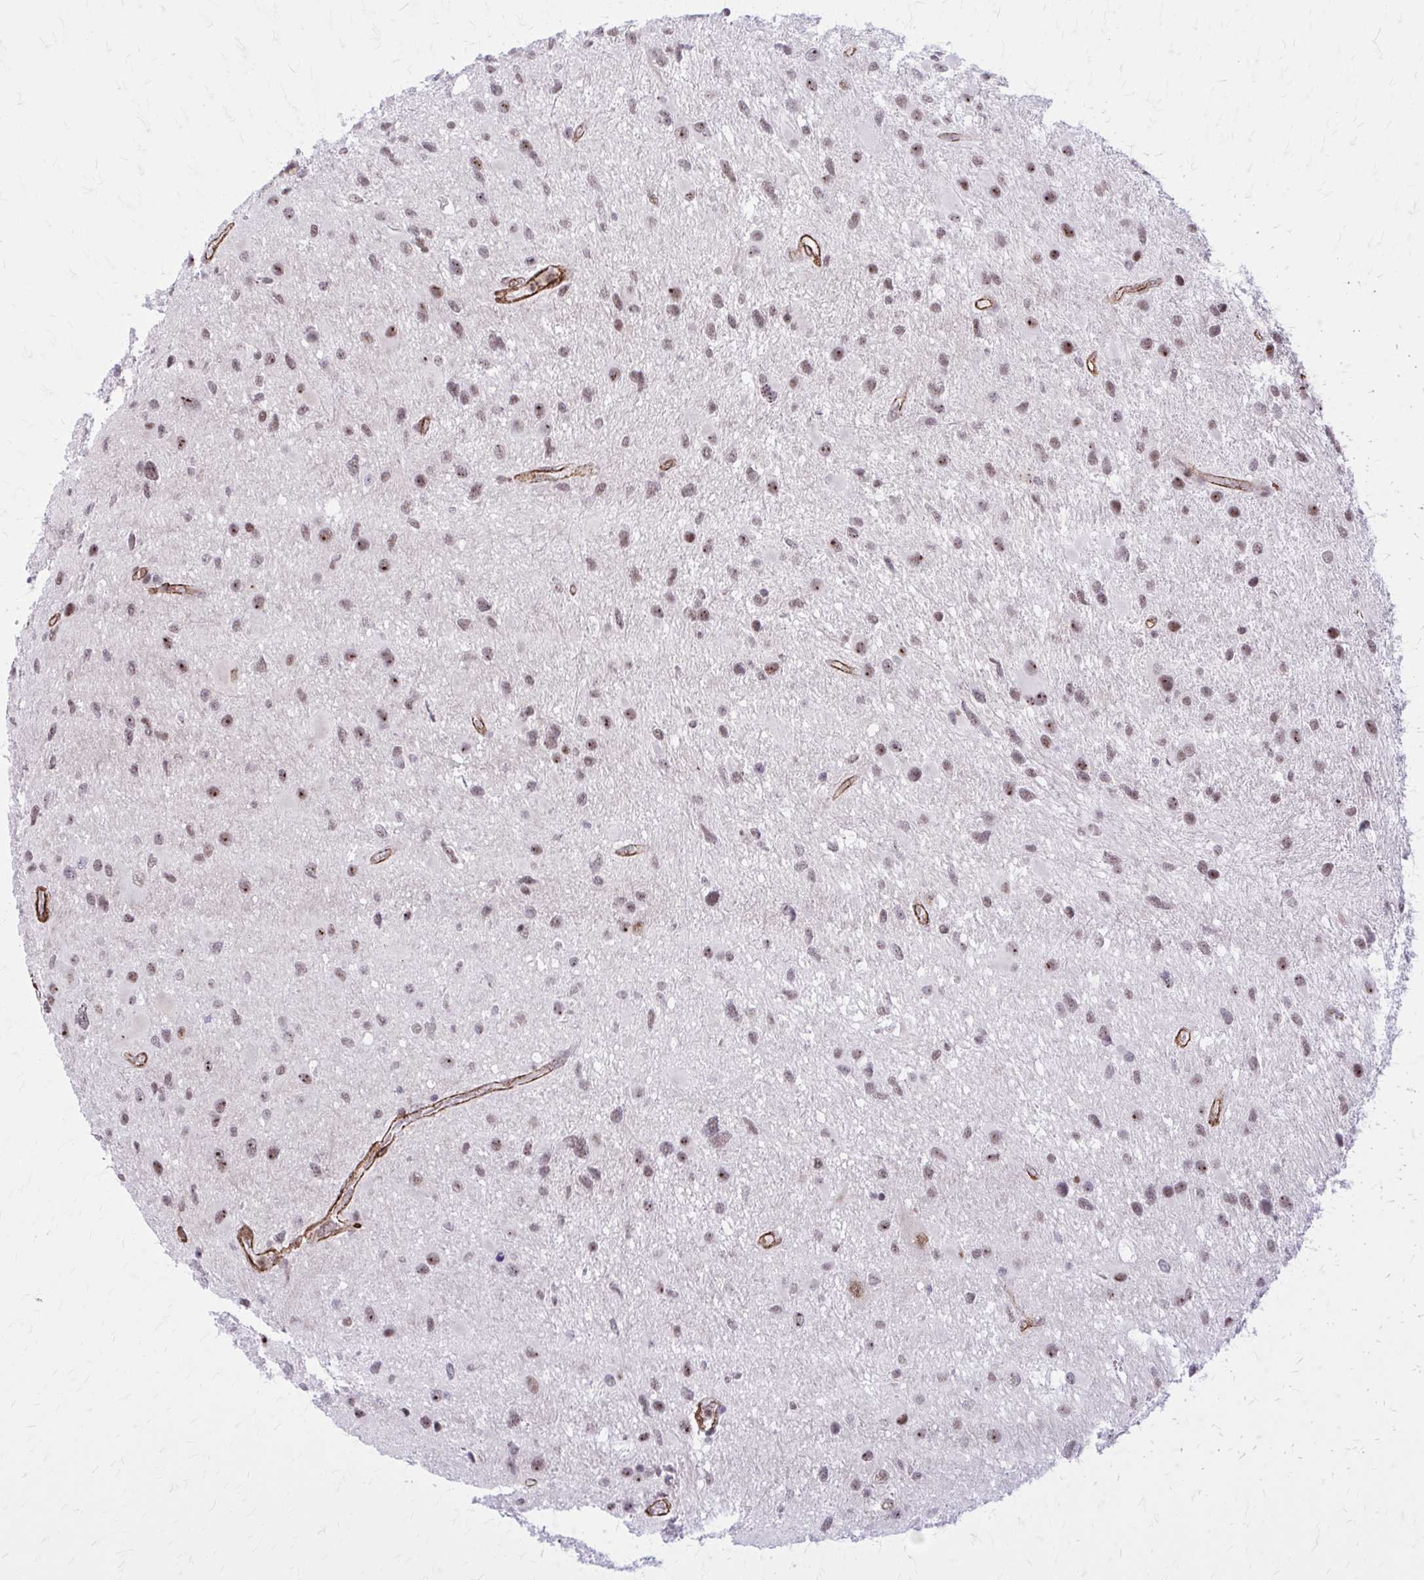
{"staining": {"intensity": "moderate", "quantity": "25%-75%", "location": "nuclear"}, "tissue": "glioma", "cell_type": "Tumor cells", "image_type": "cancer", "snomed": [{"axis": "morphology", "description": "Glioma, malignant, Low grade"}, {"axis": "topography", "description": "Brain"}], "caption": "A brown stain highlights moderate nuclear positivity of a protein in human glioma tumor cells.", "gene": "NRBF2", "patient": {"sex": "female", "age": 32}}